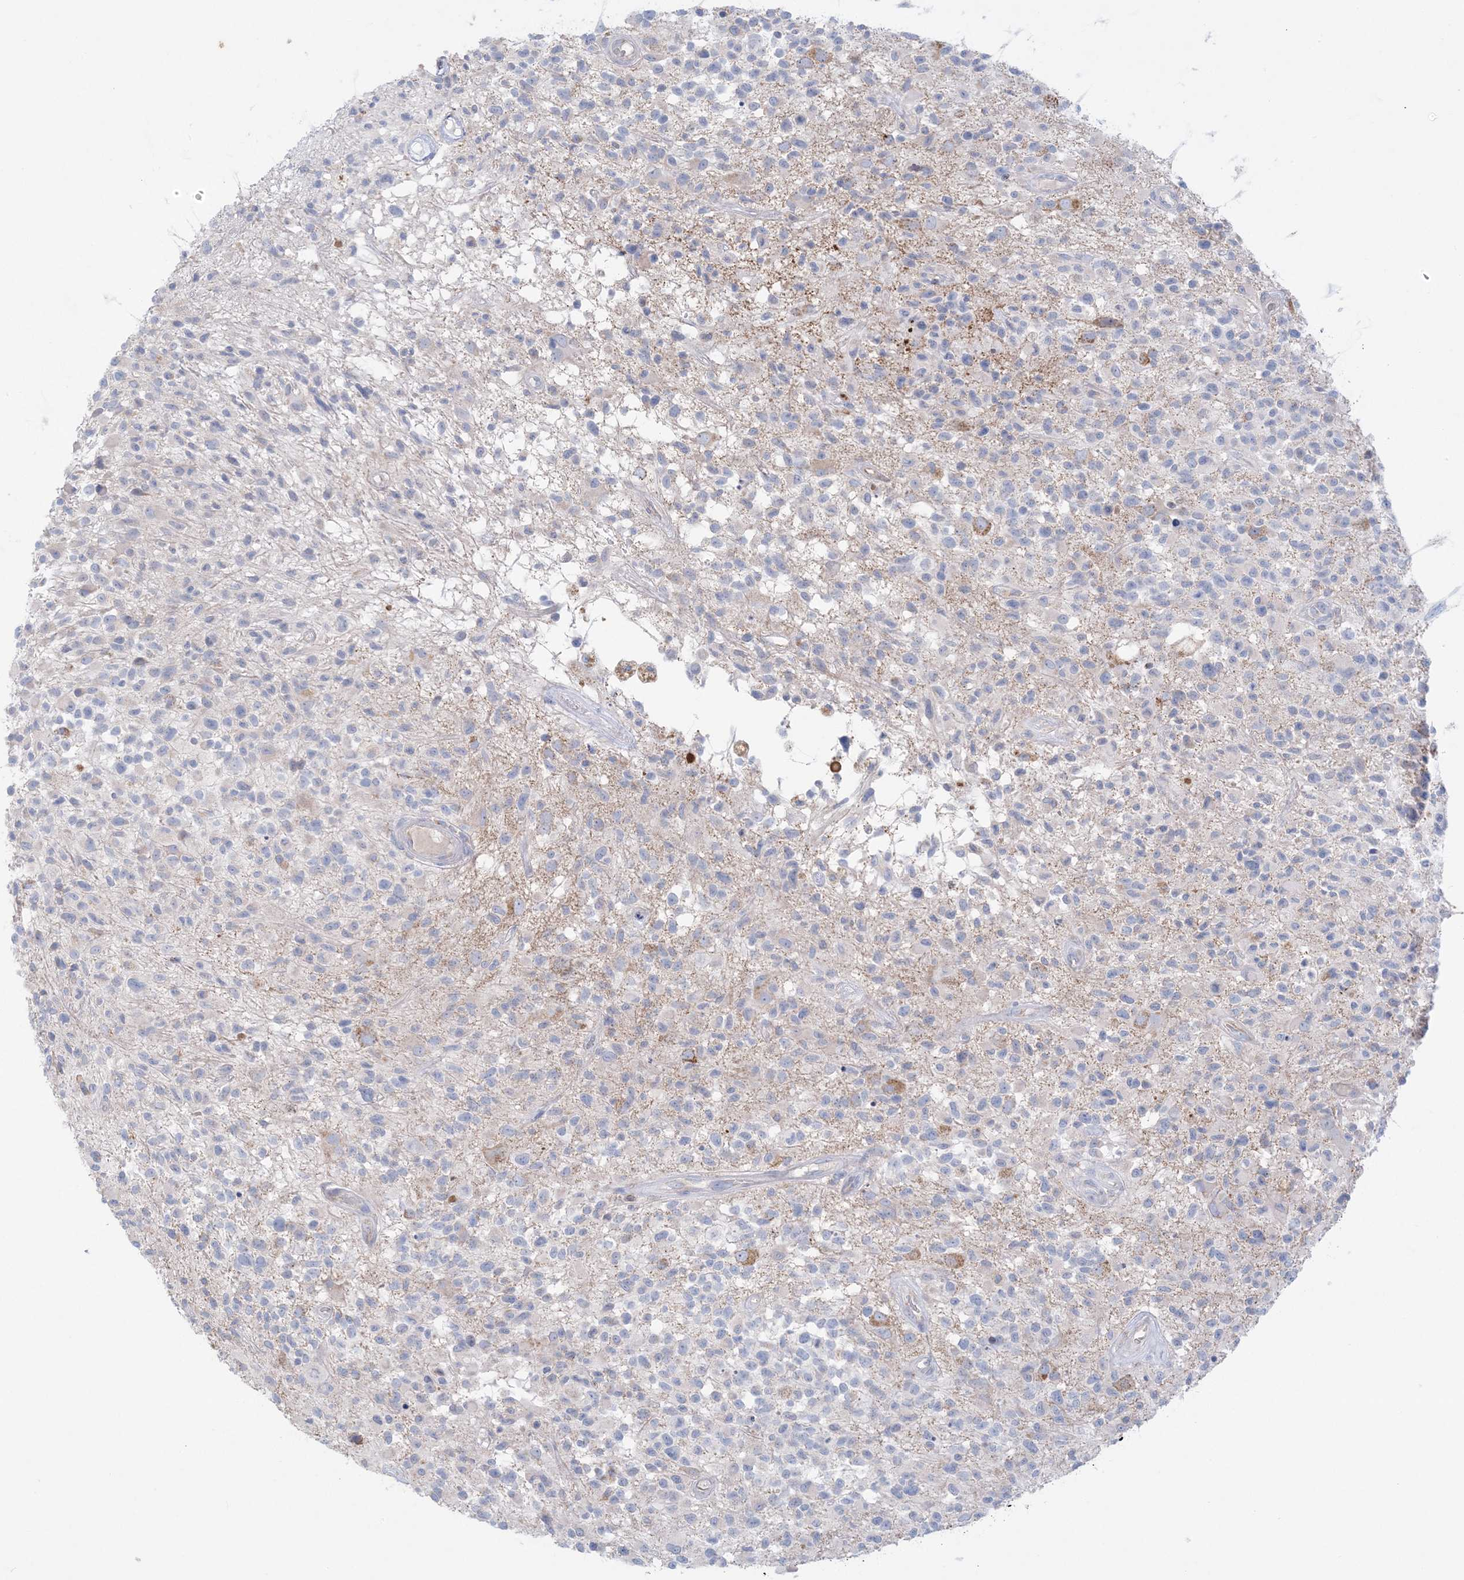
{"staining": {"intensity": "negative", "quantity": "none", "location": "none"}, "tissue": "glioma", "cell_type": "Tumor cells", "image_type": "cancer", "snomed": [{"axis": "morphology", "description": "Glioma, malignant, High grade"}, {"axis": "morphology", "description": "Glioblastoma, NOS"}, {"axis": "topography", "description": "Brain"}], "caption": "An immunohistochemistry (IHC) image of glioma is shown. There is no staining in tumor cells of glioma. The staining is performed using DAB brown chromogen with nuclei counter-stained in using hematoxylin.", "gene": "KCTD6", "patient": {"sex": "male", "age": 60}}